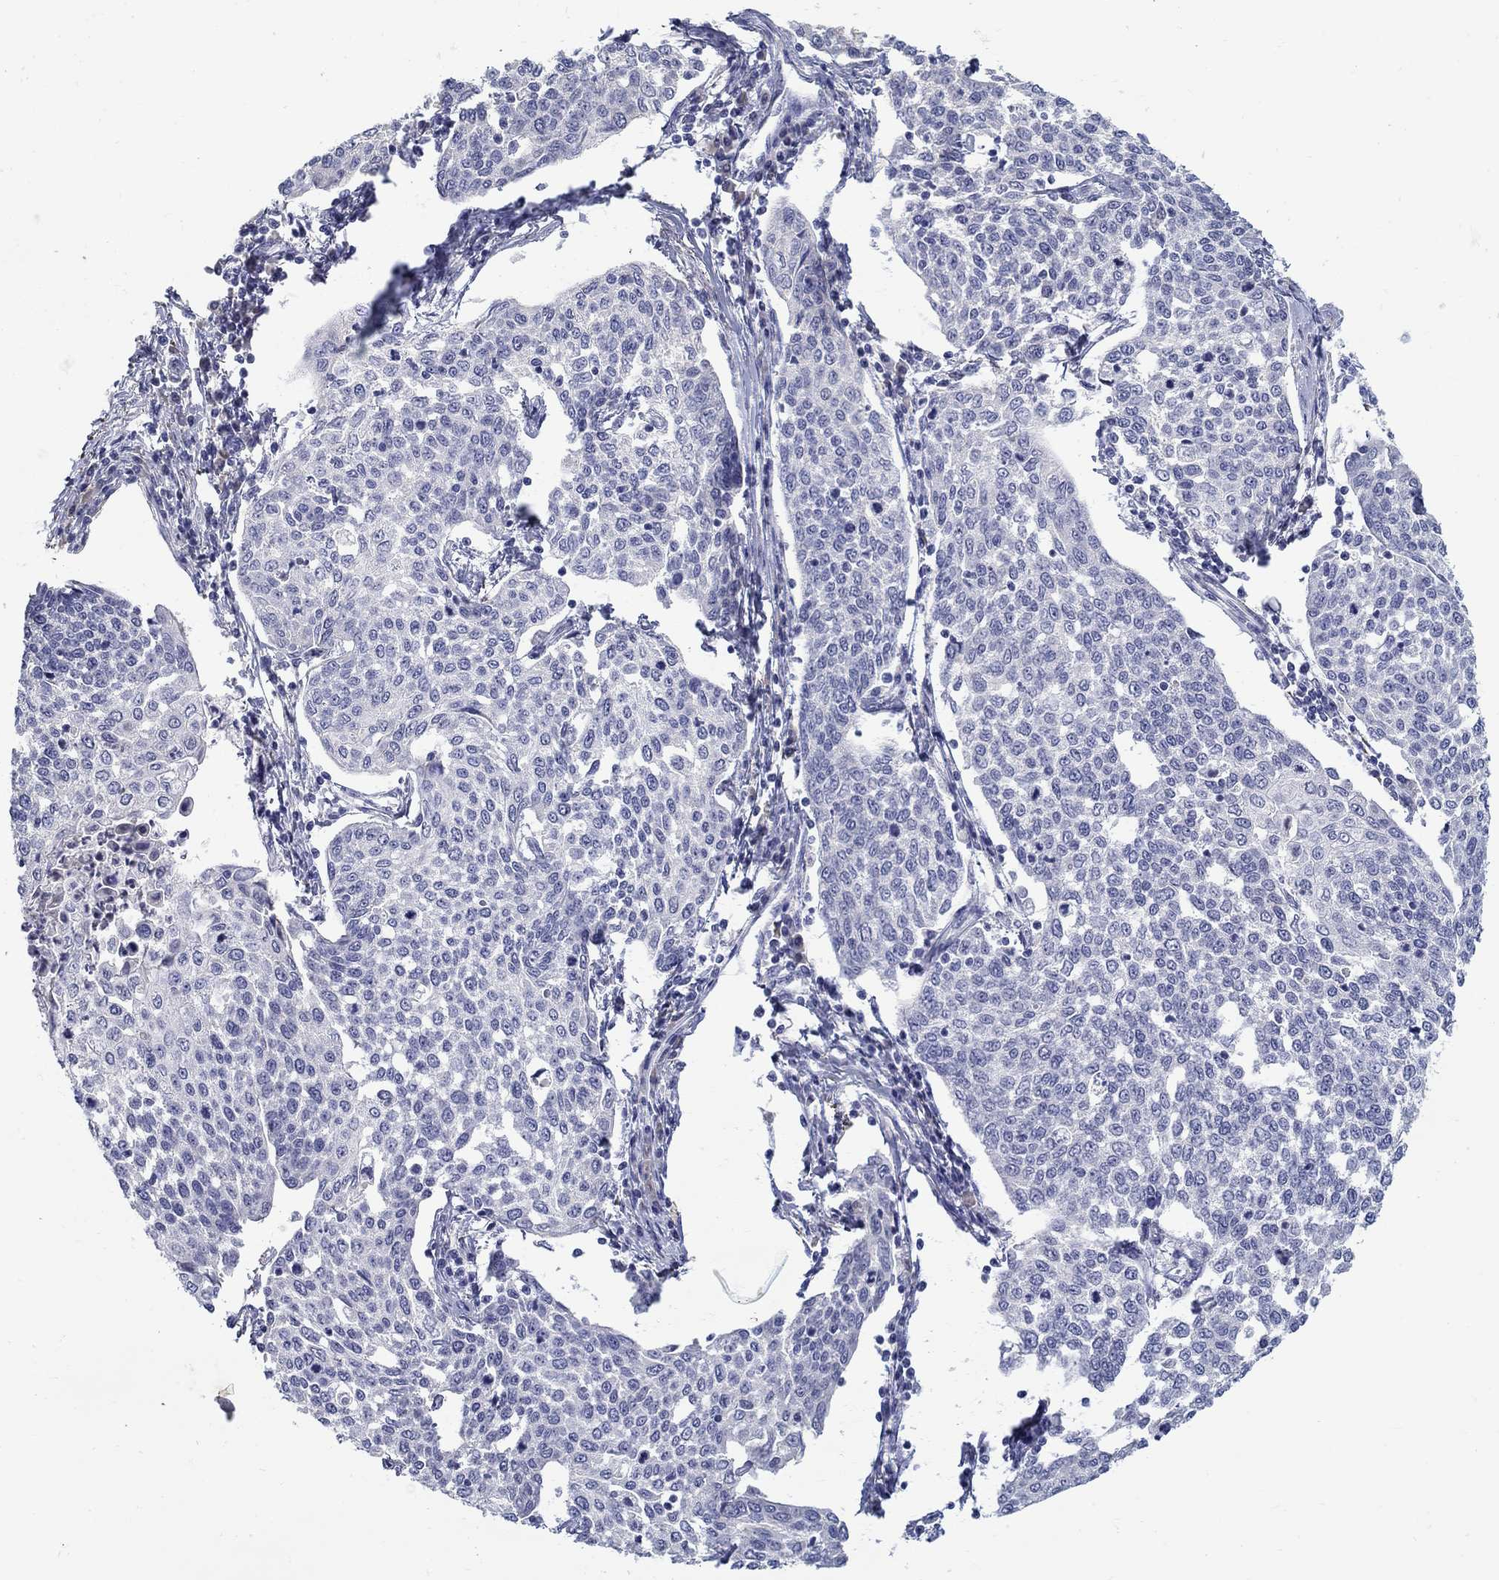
{"staining": {"intensity": "negative", "quantity": "none", "location": "none"}, "tissue": "cervical cancer", "cell_type": "Tumor cells", "image_type": "cancer", "snomed": [{"axis": "morphology", "description": "Squamous cell carcinoma, NOS"}, {"axis": "topography", "description": "Cervix"}], "caption": "Tumor cells show no significant staining in cervical cancer (squamous cell carcinoma).", "gene": "ABCA4", "patient": {"sex": "female", "age": 34}}